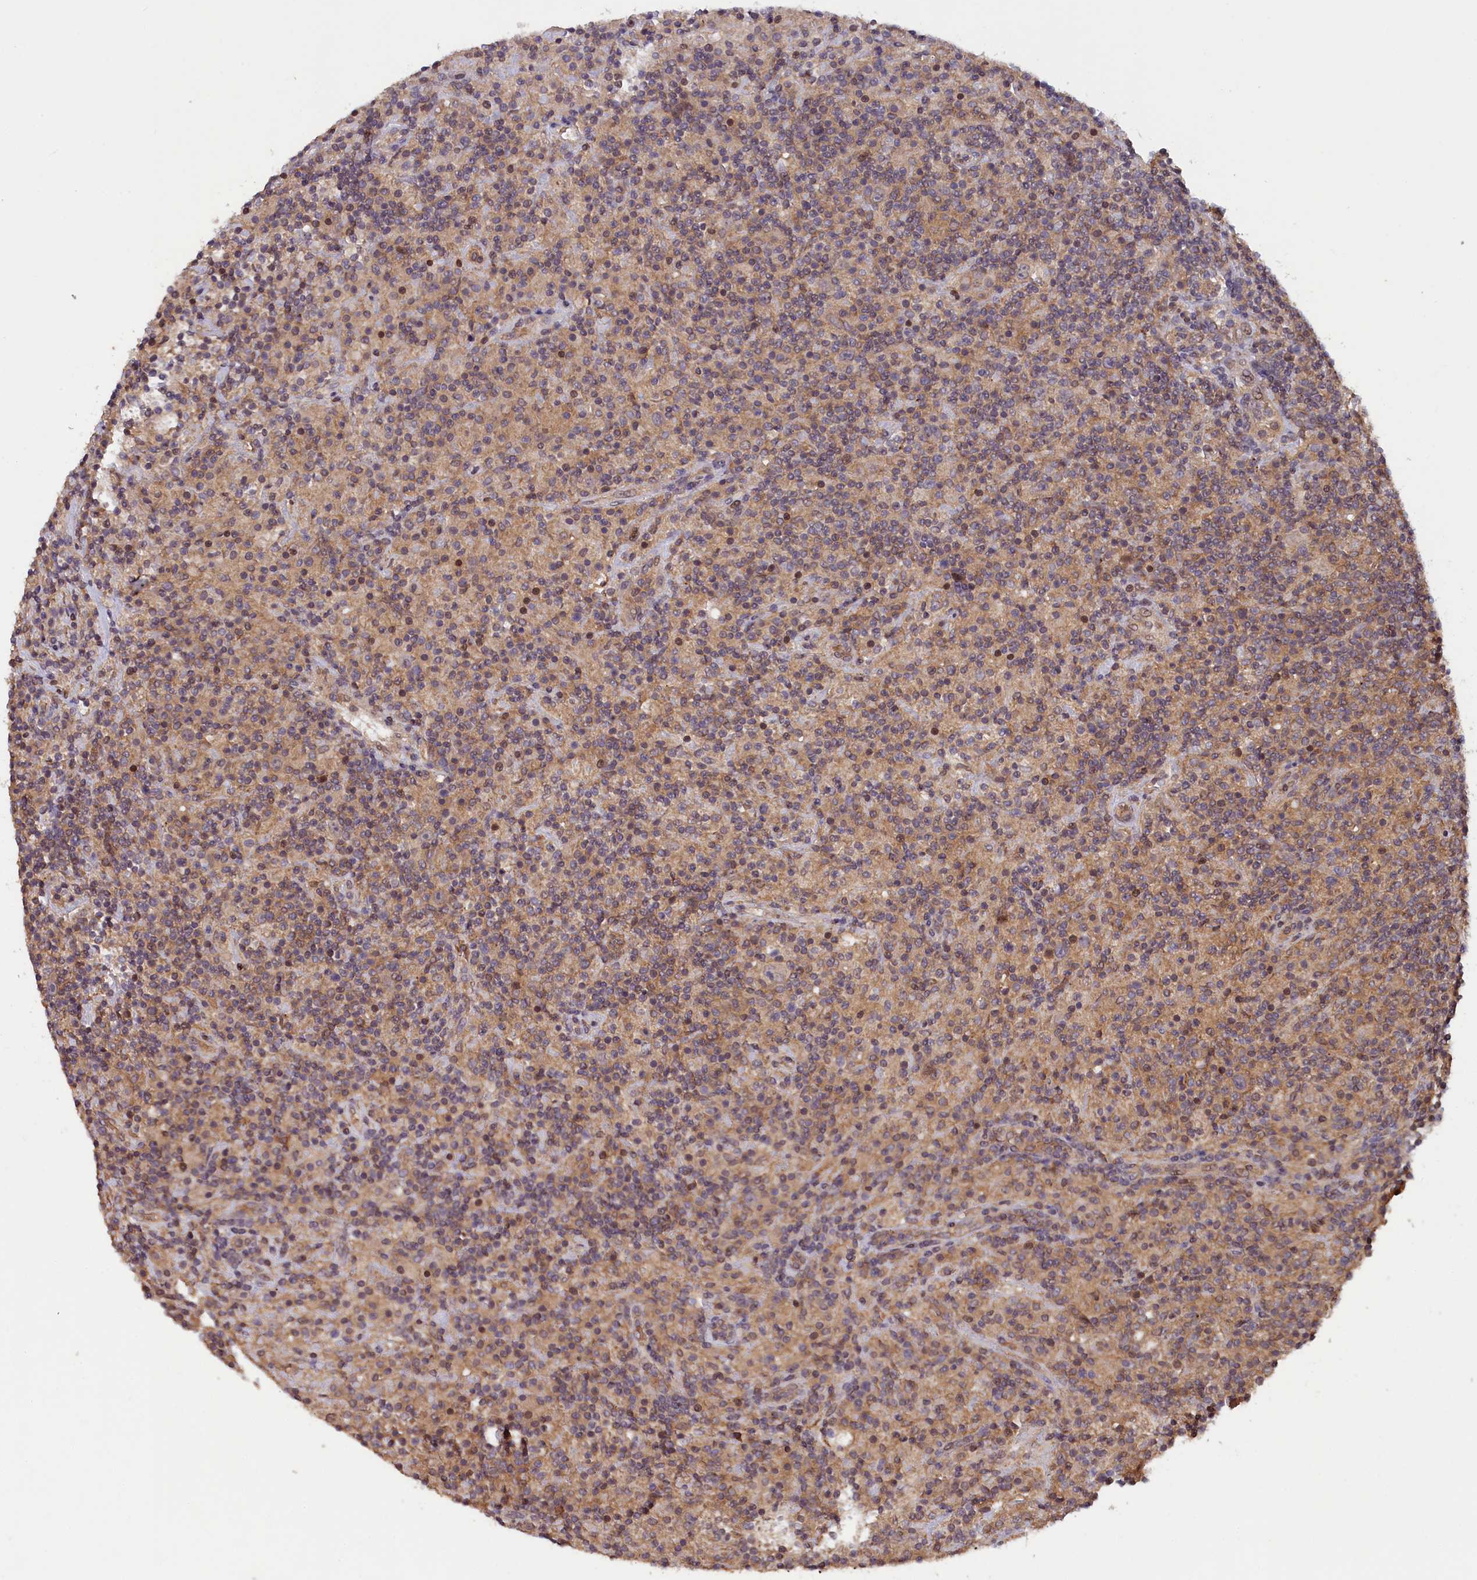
{"staining": {"intensity": "negative", "quantity": "none", "location": "none"}, "tissue": "lymphoma", "cell_type": "Tumor cells", "image_type": "cancer", "snomed": [{"axis": "morphology", "description": "Hodgkin's disease, NOS"}, {"axis": "topography", "description": "Lymph node"}], "caption": "Image shows no protein staining in tumor cells of lymphoma tissue.", "gene": "NUBP1", "patient": {"sex": "male", "age": 70}}